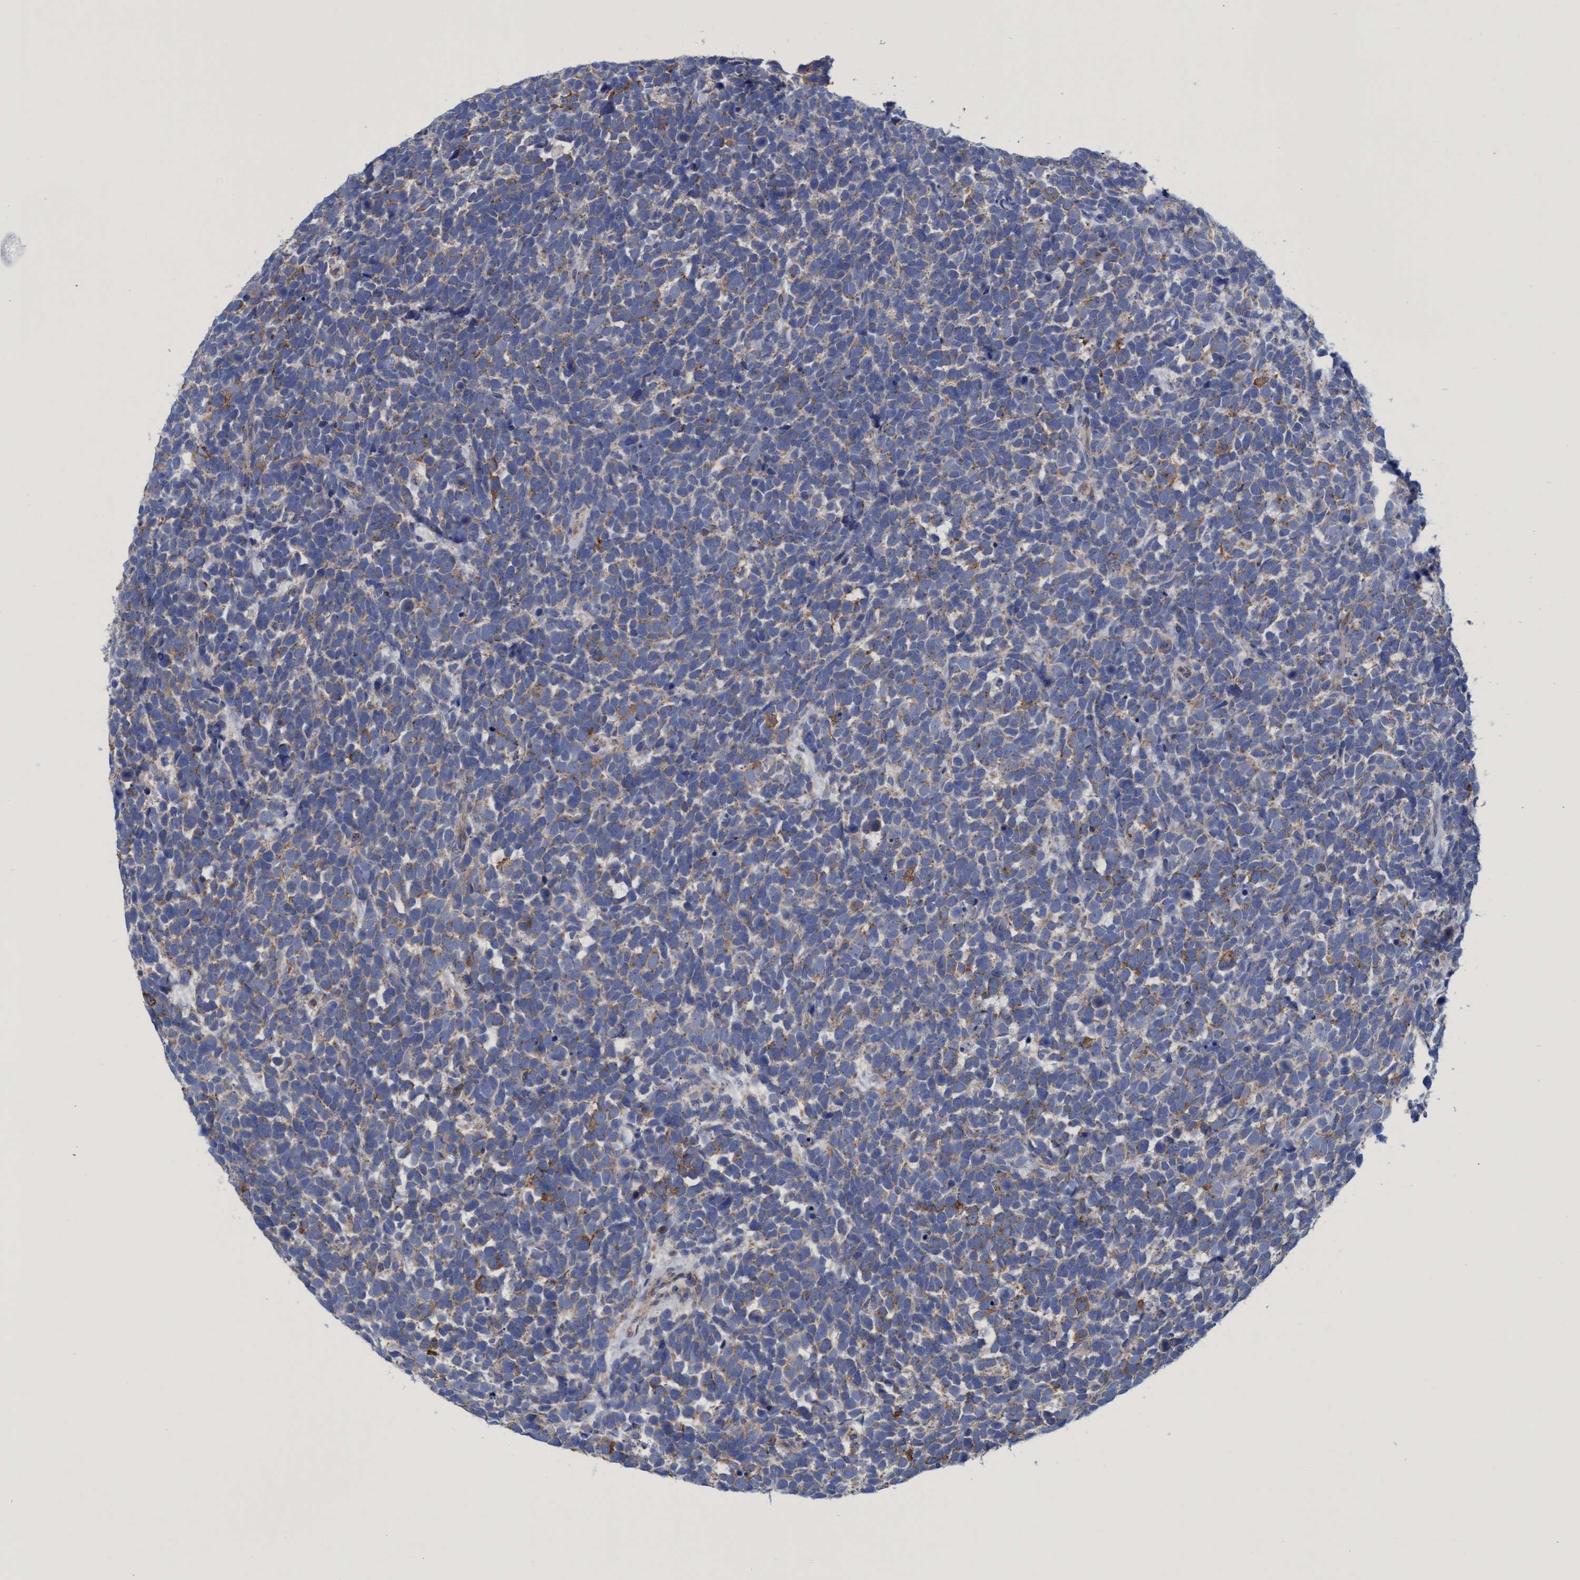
{"staining": {"intensity": "moderate", "quantity": "25%-75%", "location": "cytoplasmic/membranous"}, "tissue": "urothelial cancer", "cell_type": "Tumor cells", "image_type": "cancer", "snomed": [{"axis": "morphology", "description": "Urothelial carcinoma, High grade"}, {"axis": "topography", "description": "Urinary bladder"}], "caption": "A high-resolution photomicrograph shows immunohistochemistry (IHC) staining of urothelial cancer, which demonstrates moderate cytoplasmic/membranous staining in about 25%-75% of tumor cells.", "gene": "ZNF750", "patient": {"sex": "female", "age": 82}}